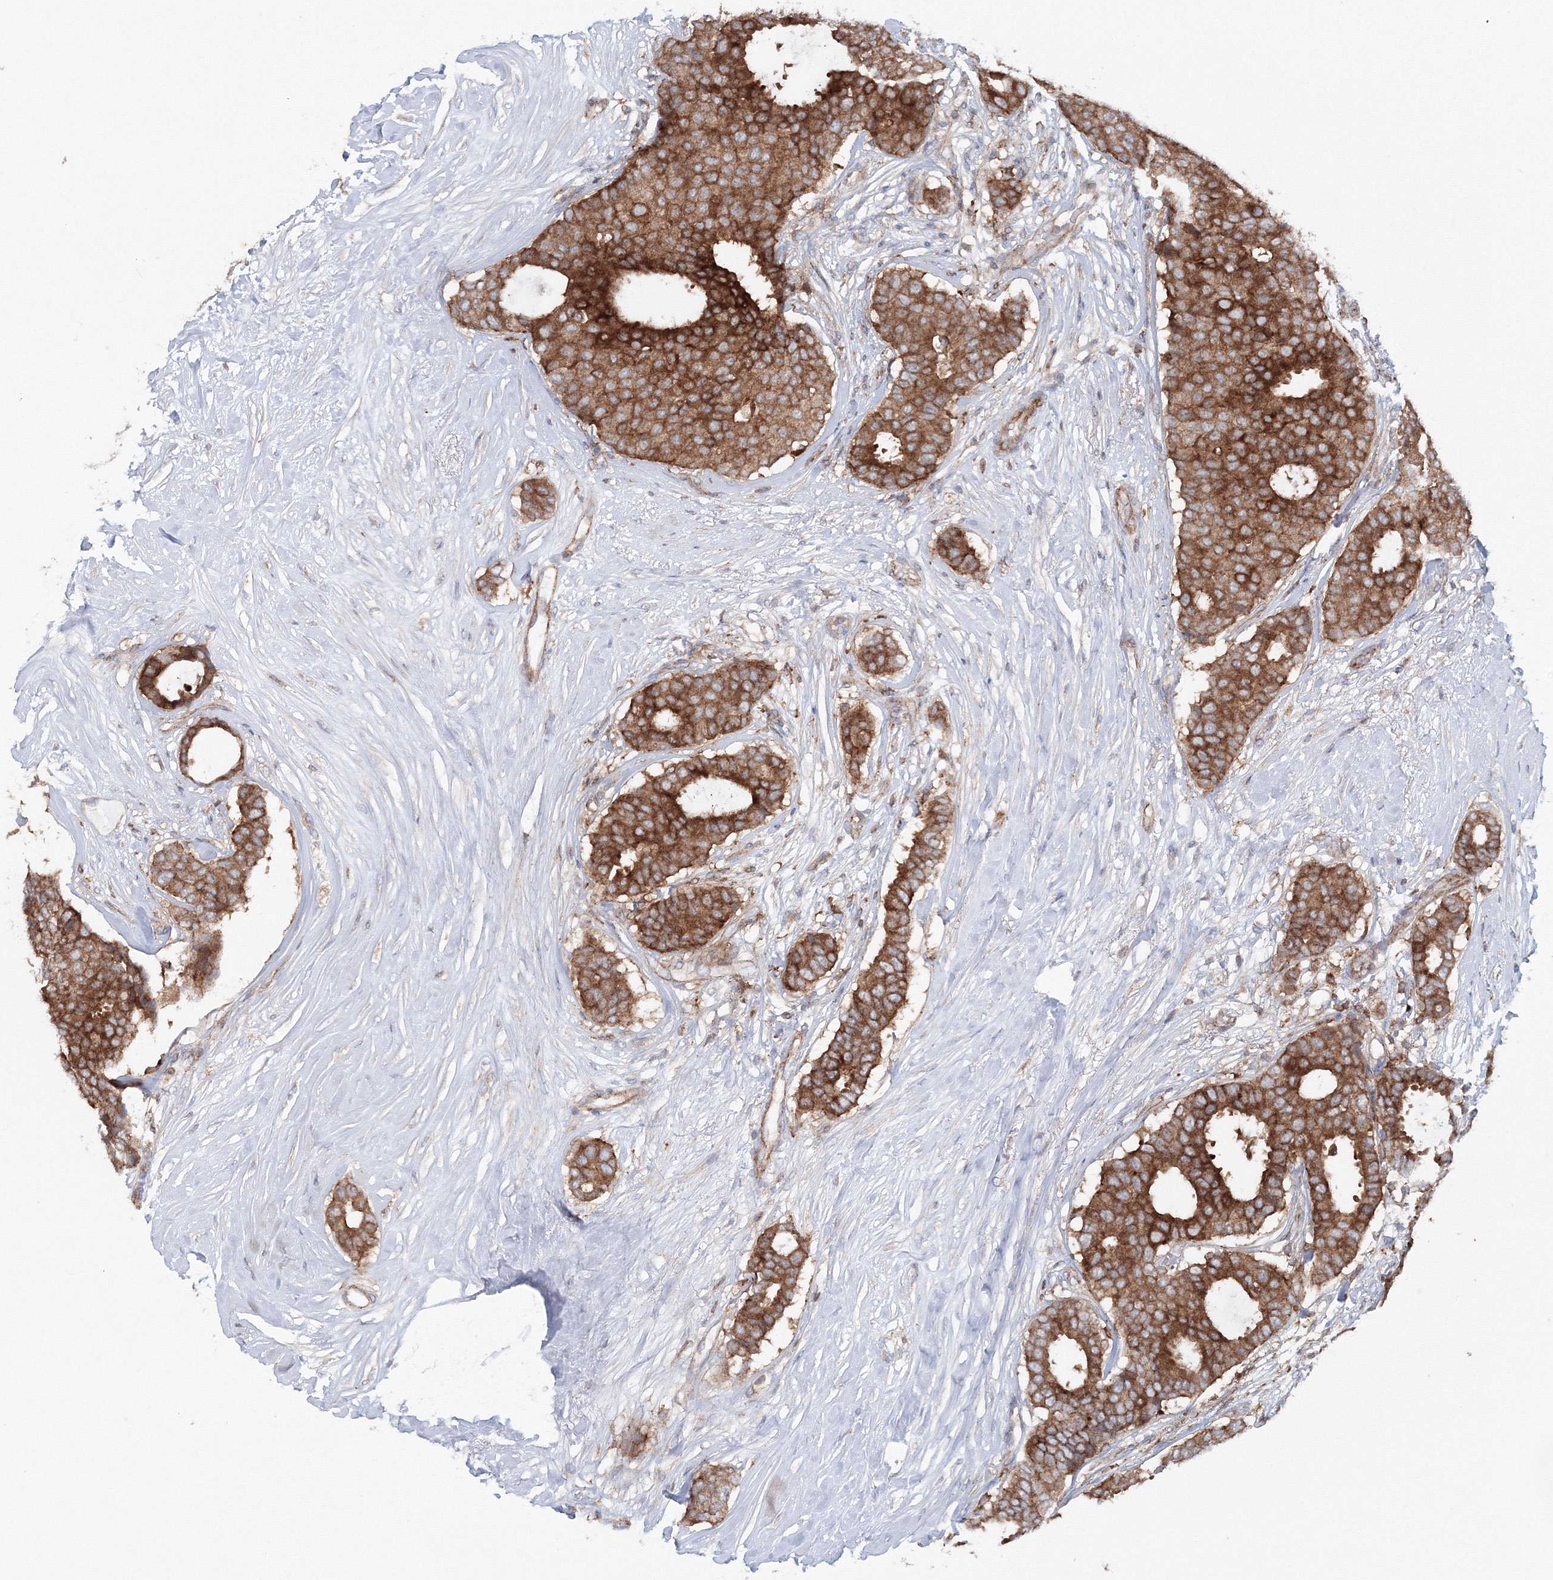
{"staining": {"intensity": "strong", "quantity": ">75%", "location": "cytoplasmic/membranous"}, "tissue": "breast cancer", "cell_type": "Tumor cells", "image_type": "cancer", "snomed": [{"axis": "morphology", "description": "Duct carcinoma"}, {"axis": "topography", "description": "Breast"}], "caption": "Immunohistochemistry micrograph of human breast intraductal carcinoma stained for a protein (brown), which shows high levels of strong cytoplasmic/membranous staining in about >75% of tumor cells.", "gene": "GGA2", "patient": {"sex": "female", "age": 75}}